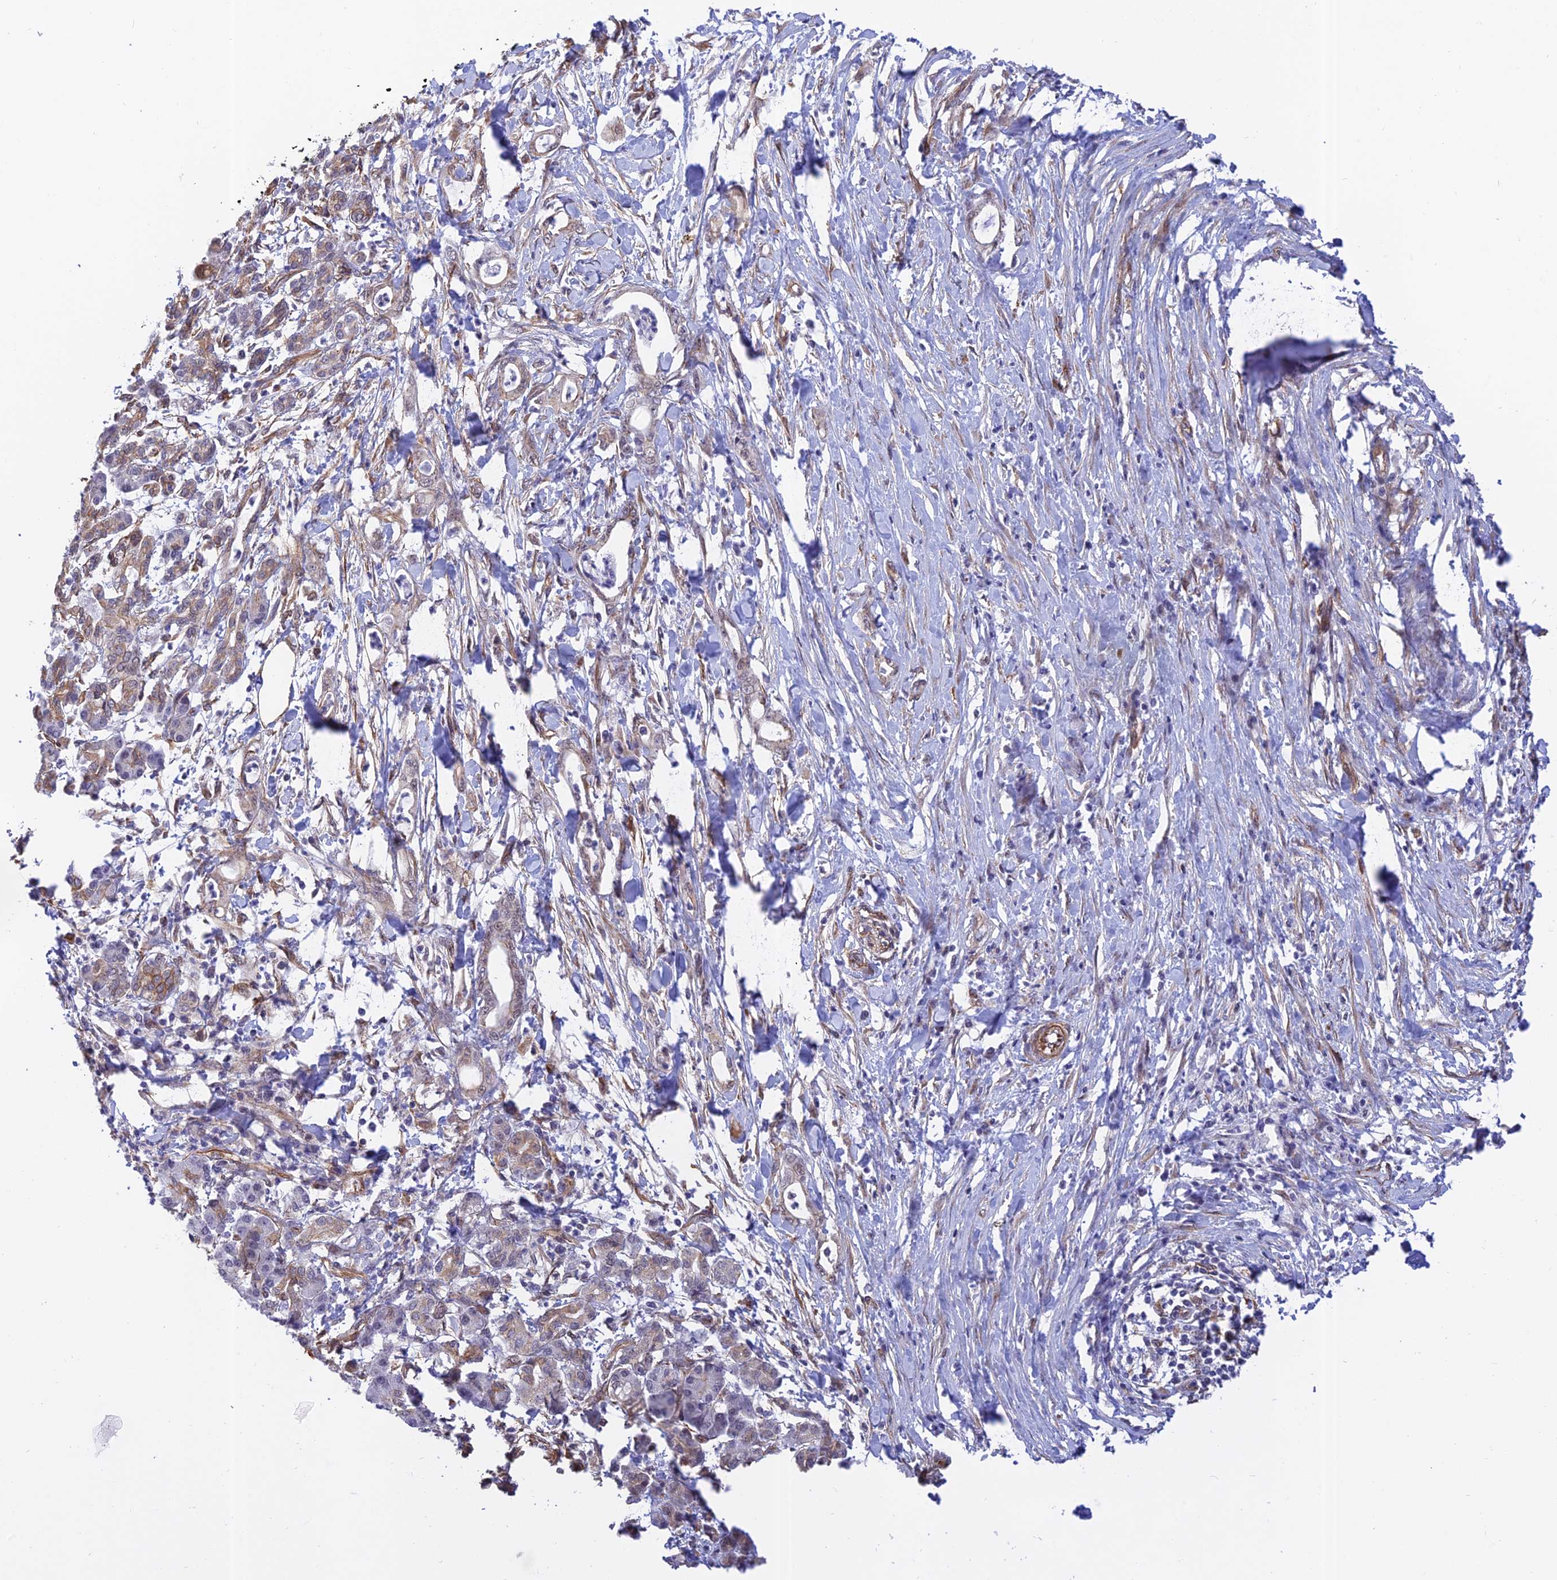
{"staining": {"intensity": "weak", "quantity": "<25%", "location": "cytoplasmic/membranous"}, "tissue": "pancreatic cancer", "cell_type": "Tumor cells", "image_type": "cancer", "snomed": [{"axis": "morphology", "description": "Normal tissue, NOS"}, {"axis": "morphology", "description": "Adenocarcinoma, NOS"}, {"axis": "topography", "description": "Pancreas"}], "caption": "Human adenocarcinoma (pancreatic) stained for a protein using immunohistochemistry (IHC) displays no staining in tumor cells.", "gene": "PAGR1", "patient": {"sex": "female", "age": 55}}